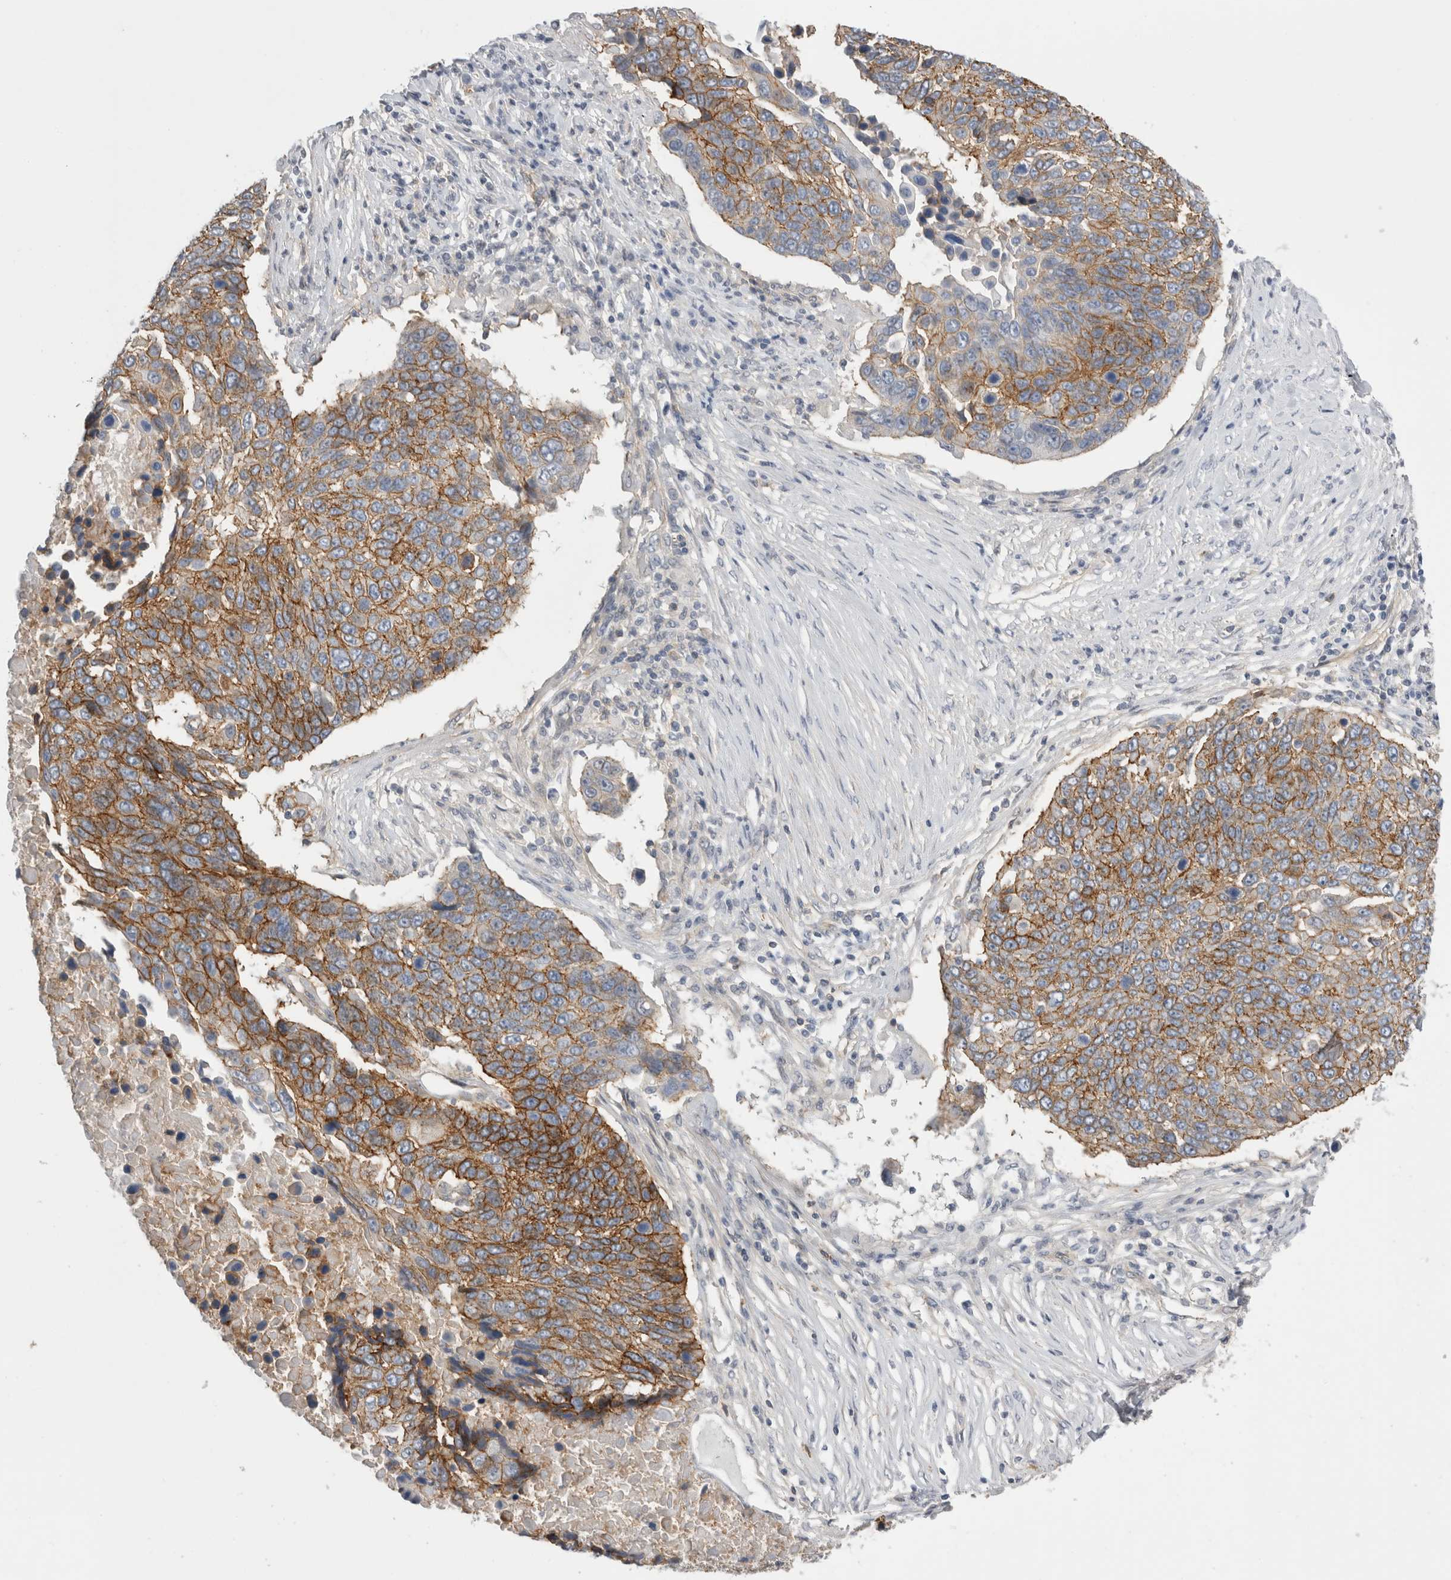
{"staining": {"intensity": "moderate", "quantity": ">75%", "location": "cytoplasmic/membranous"}, "tissue": "lung cancer", "cell_type": "Tumor cells", "image_type": "cancer", "snomed": [{"axis": "morphology", "description": "Squamous cell carcinoma, NOS"}, {"axis": "topography", "description": "Lung"}], "caption": "Immunohistochemistry image of human lung squamous cell carcinoma stained for a protein (brown), which displays medium levels of moderate cytoplasmic/membranous expression in about >75% of tumor cells.", "gene": "VANGL1", "patient": {"sex": "male", "age": 66}}